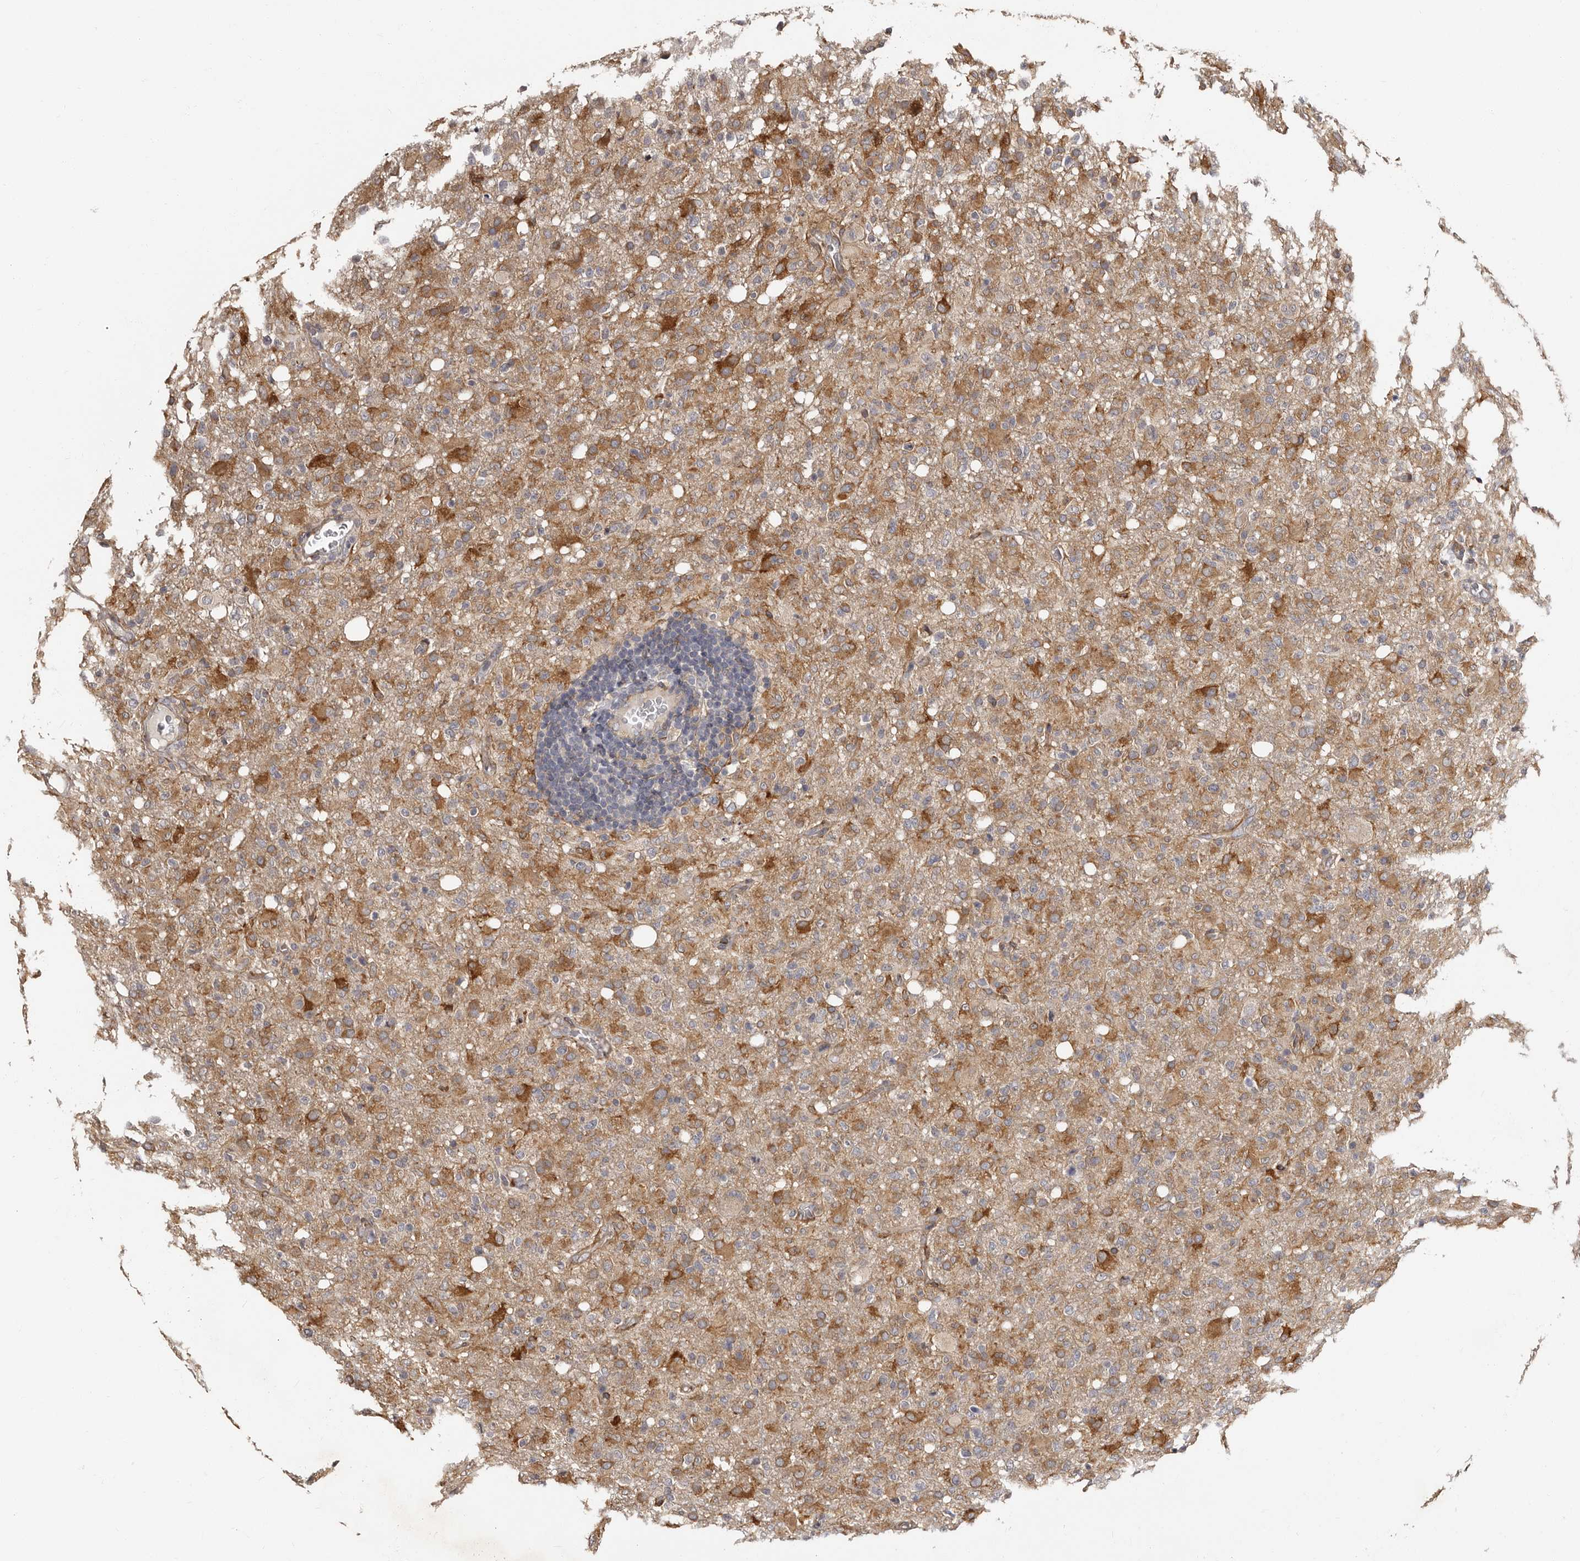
{"staining": {"intensity": "moderate", "quantity": ">75%", "location": "cytoplasmic/membranous"}, "tissue": "glioma", "cell_type": "Tumor cells", "image_type": "cancer", "snomed": [{"axis": "morphology", "description": "Glioma, malignant, High grade"}, {"axis": "topography", "description": "Brain"}], "caption": "Protein analysis of glioma tissue exhibits moderate cytoplasmic/membranous expression in approximately >75% of tumor cells.", "gene": "TBC1D22B", "patient": {"sex": "female", "age": 57}}